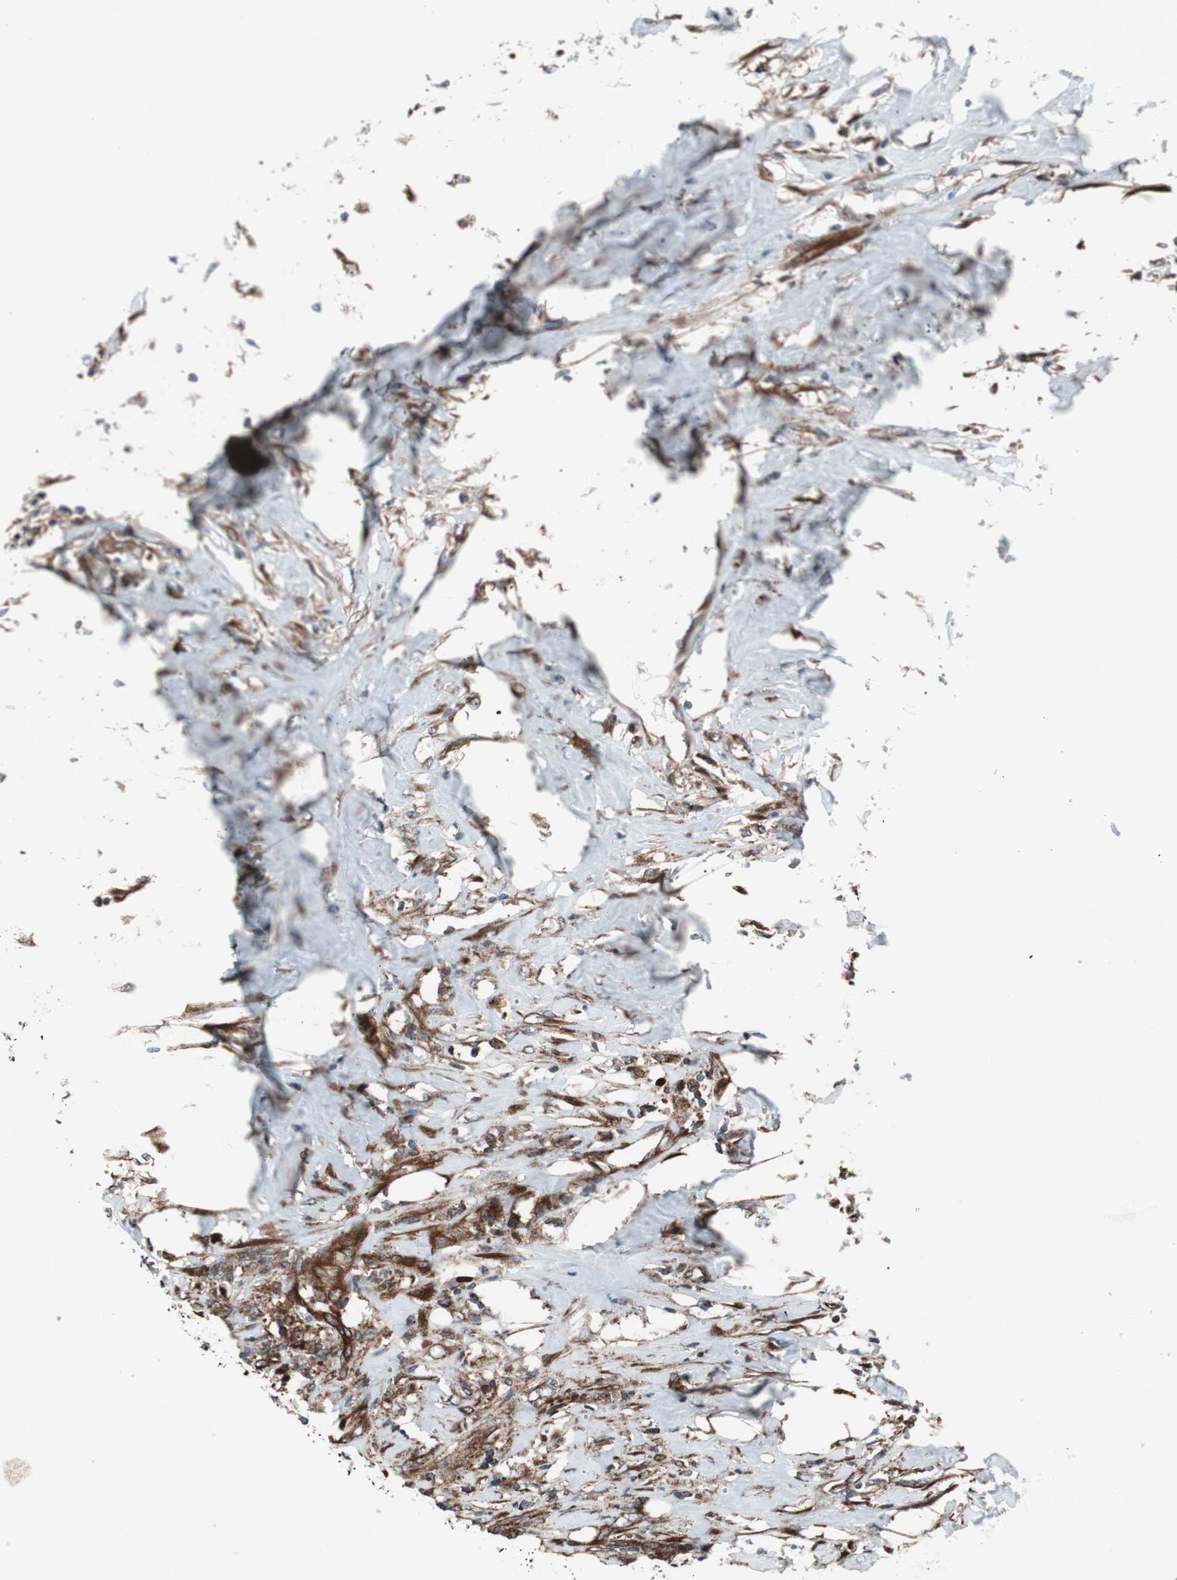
{"staining": {"intensity": "strong", "quantity": ">75%", "location": "cytoplasmic/membranous"}, "tissue": "colorectal cancer", "cell_type": "Tumor cells", "image_type": "cancer", "snomed": [{"axis": "morphology", "description": "Adenocarcinoma, NOS"}, {"axis": "topography", "description": "Rectum"}], "caption": "Tumor cells display high levels of strong cytoplasmic/membranous expression in approximately >75% of cells in adenocarcinoma (colorectal). The protein is shown in brown color, while the nuclei are stained blue.", "gene": "CCL14", "patient": {"sex": "male", "age": 55}}